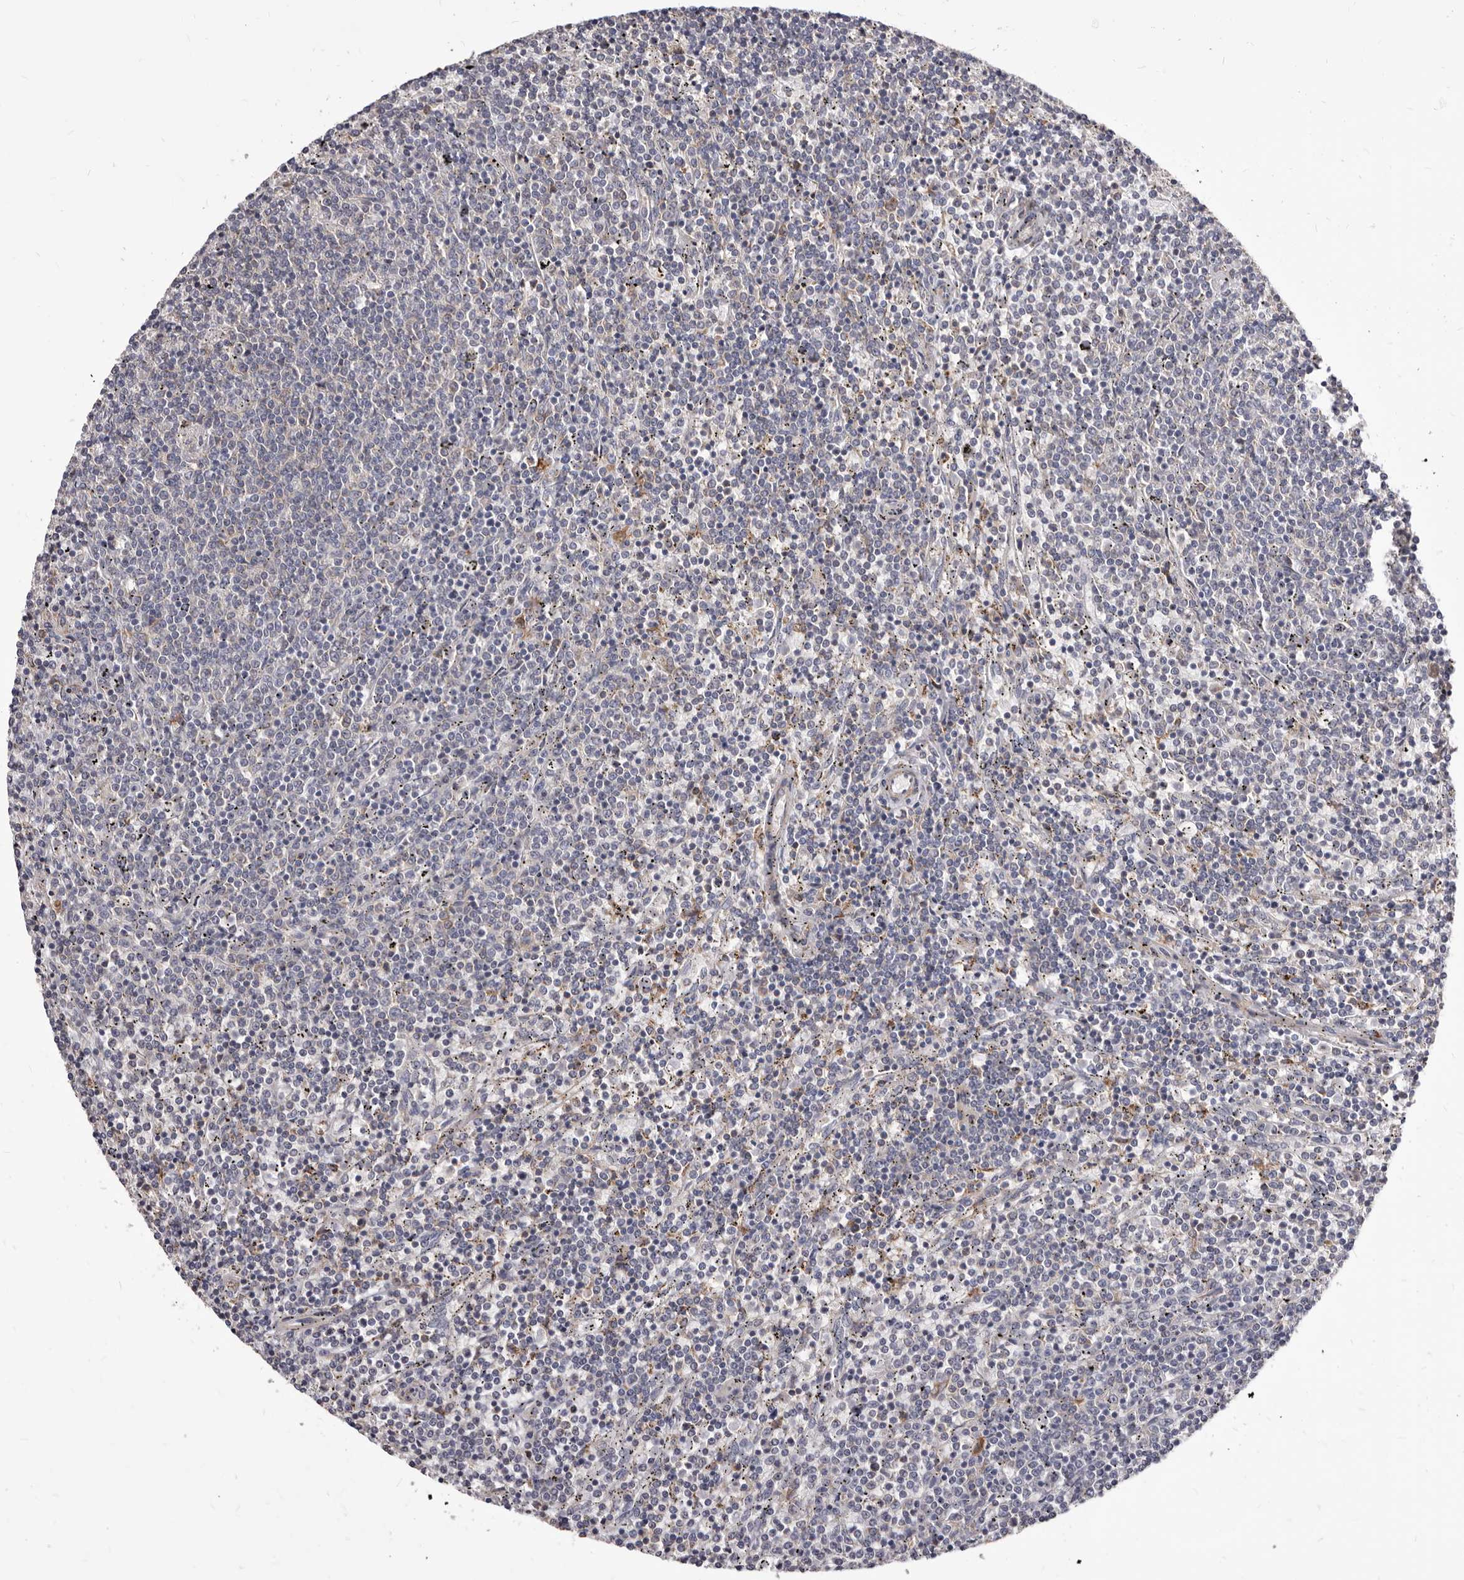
{"staining": {"intensity": "weak", "quantity": "<25%", "location": "cytoplasmic/membranous"}, "tissue": "lymphoma", "cell_type": "Tumor cells", "image_type": "cancer", "snomed": [{"axis": "morphology", "description": "Malignant lymphoma, non-Hodgkin's type, Low grade"}, {"axis": "topography", "description": "Spleen"}], "caption": "The image shows no significant staining in tumor cells of lymphoma.", "gene": "NIBAN1", "patient": {"sex": "female", "age": 50}}